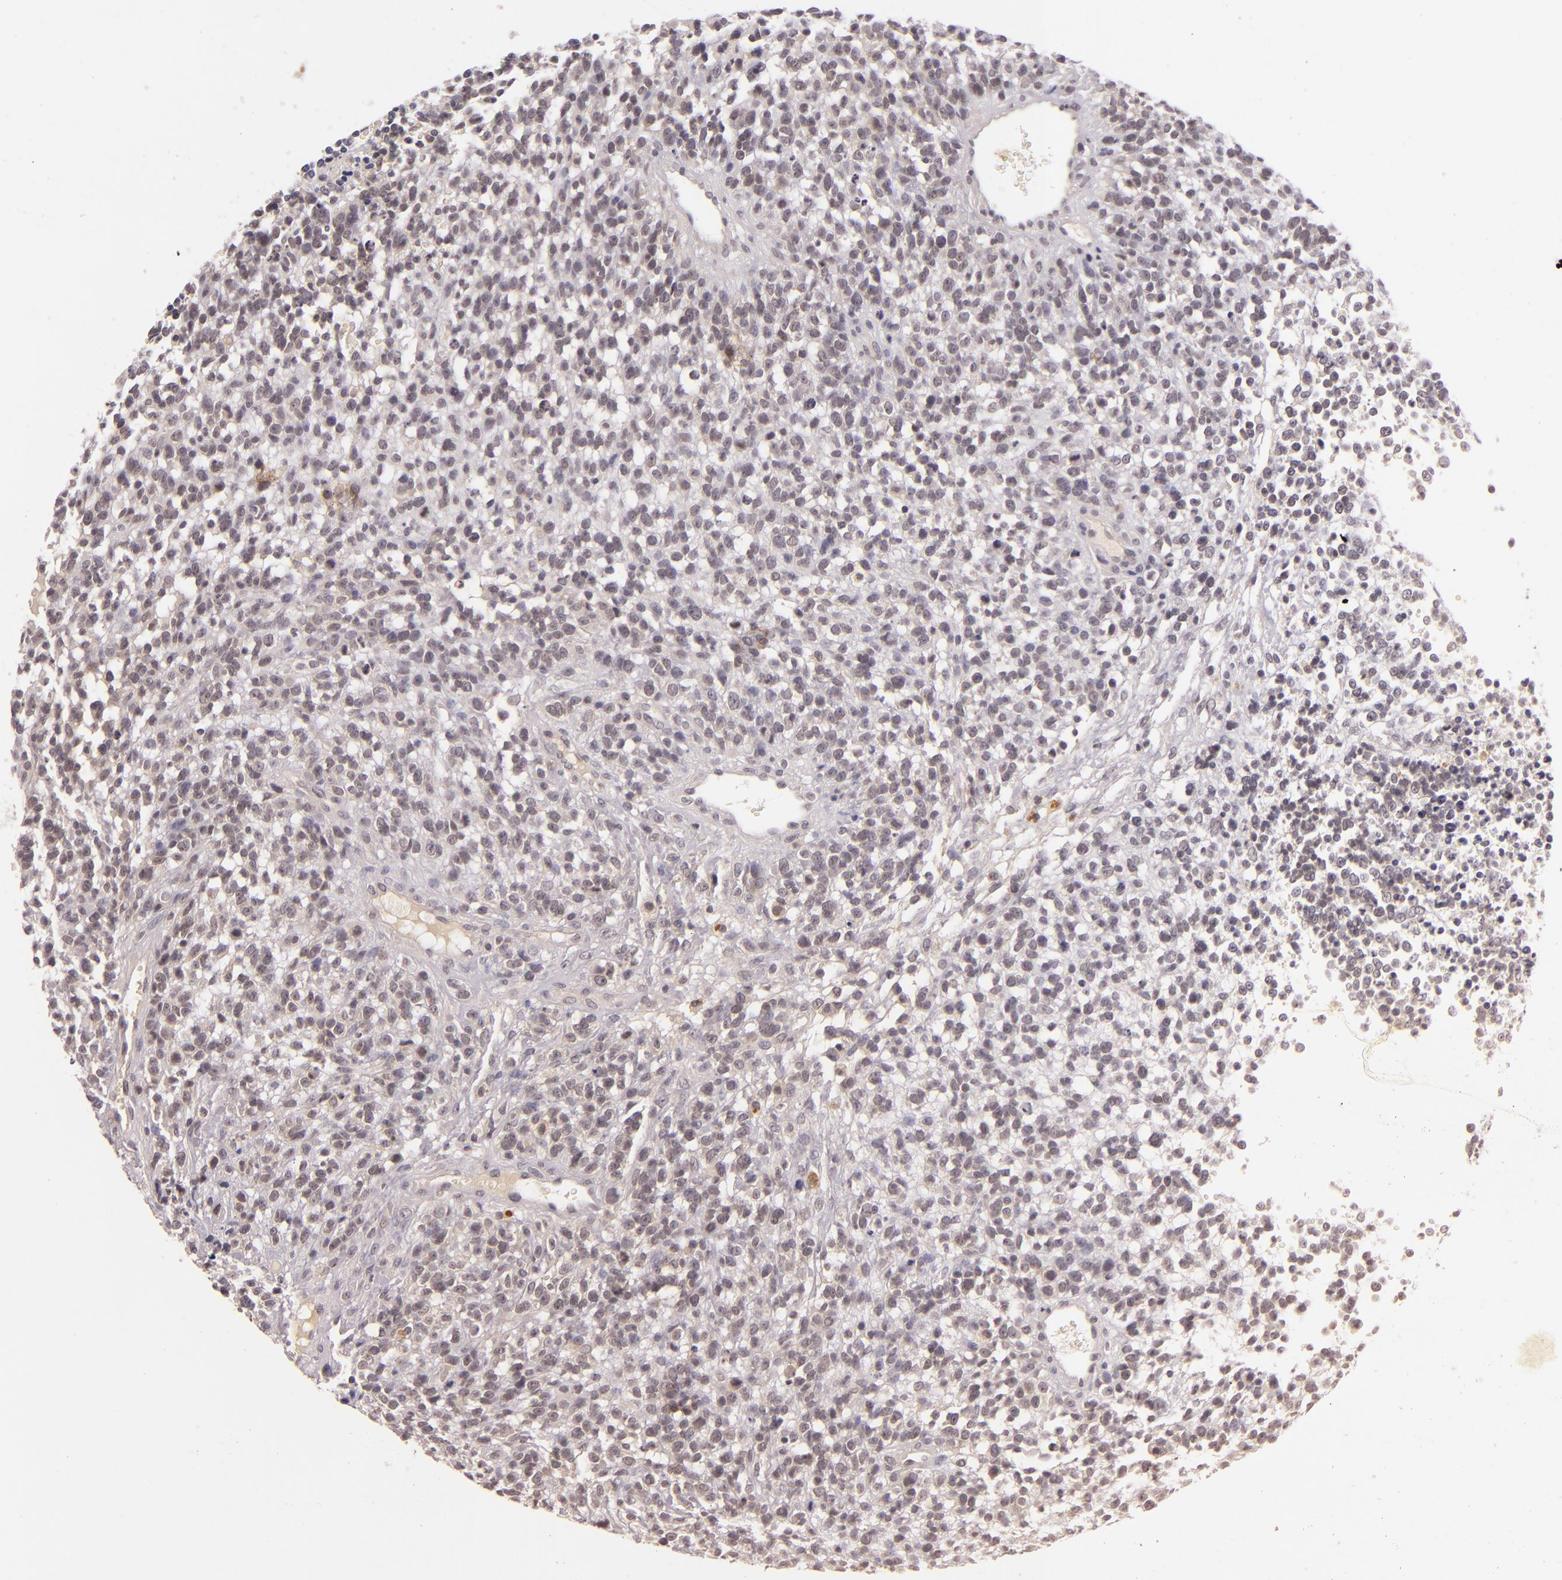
{"staining": {"intensity": "negative", "quantity": "none", "location": "none"}, "tissue": "glioma", "cell_type": "Tumor cells", "image_type": "cancer", "snomed": [{"axis": "morphology", "description": "Glioma, malignant, High grade"}, {"axis": "topography", "description": "Brain"}], "caption": "Tumor cells are negative for brown protein staining in glioma. (DAB (3,3'-diaminobenzidine) immunohistochemistry, high magnification).", "gene": "CASP8", "patient": {"sex": "male", "age": 66}}